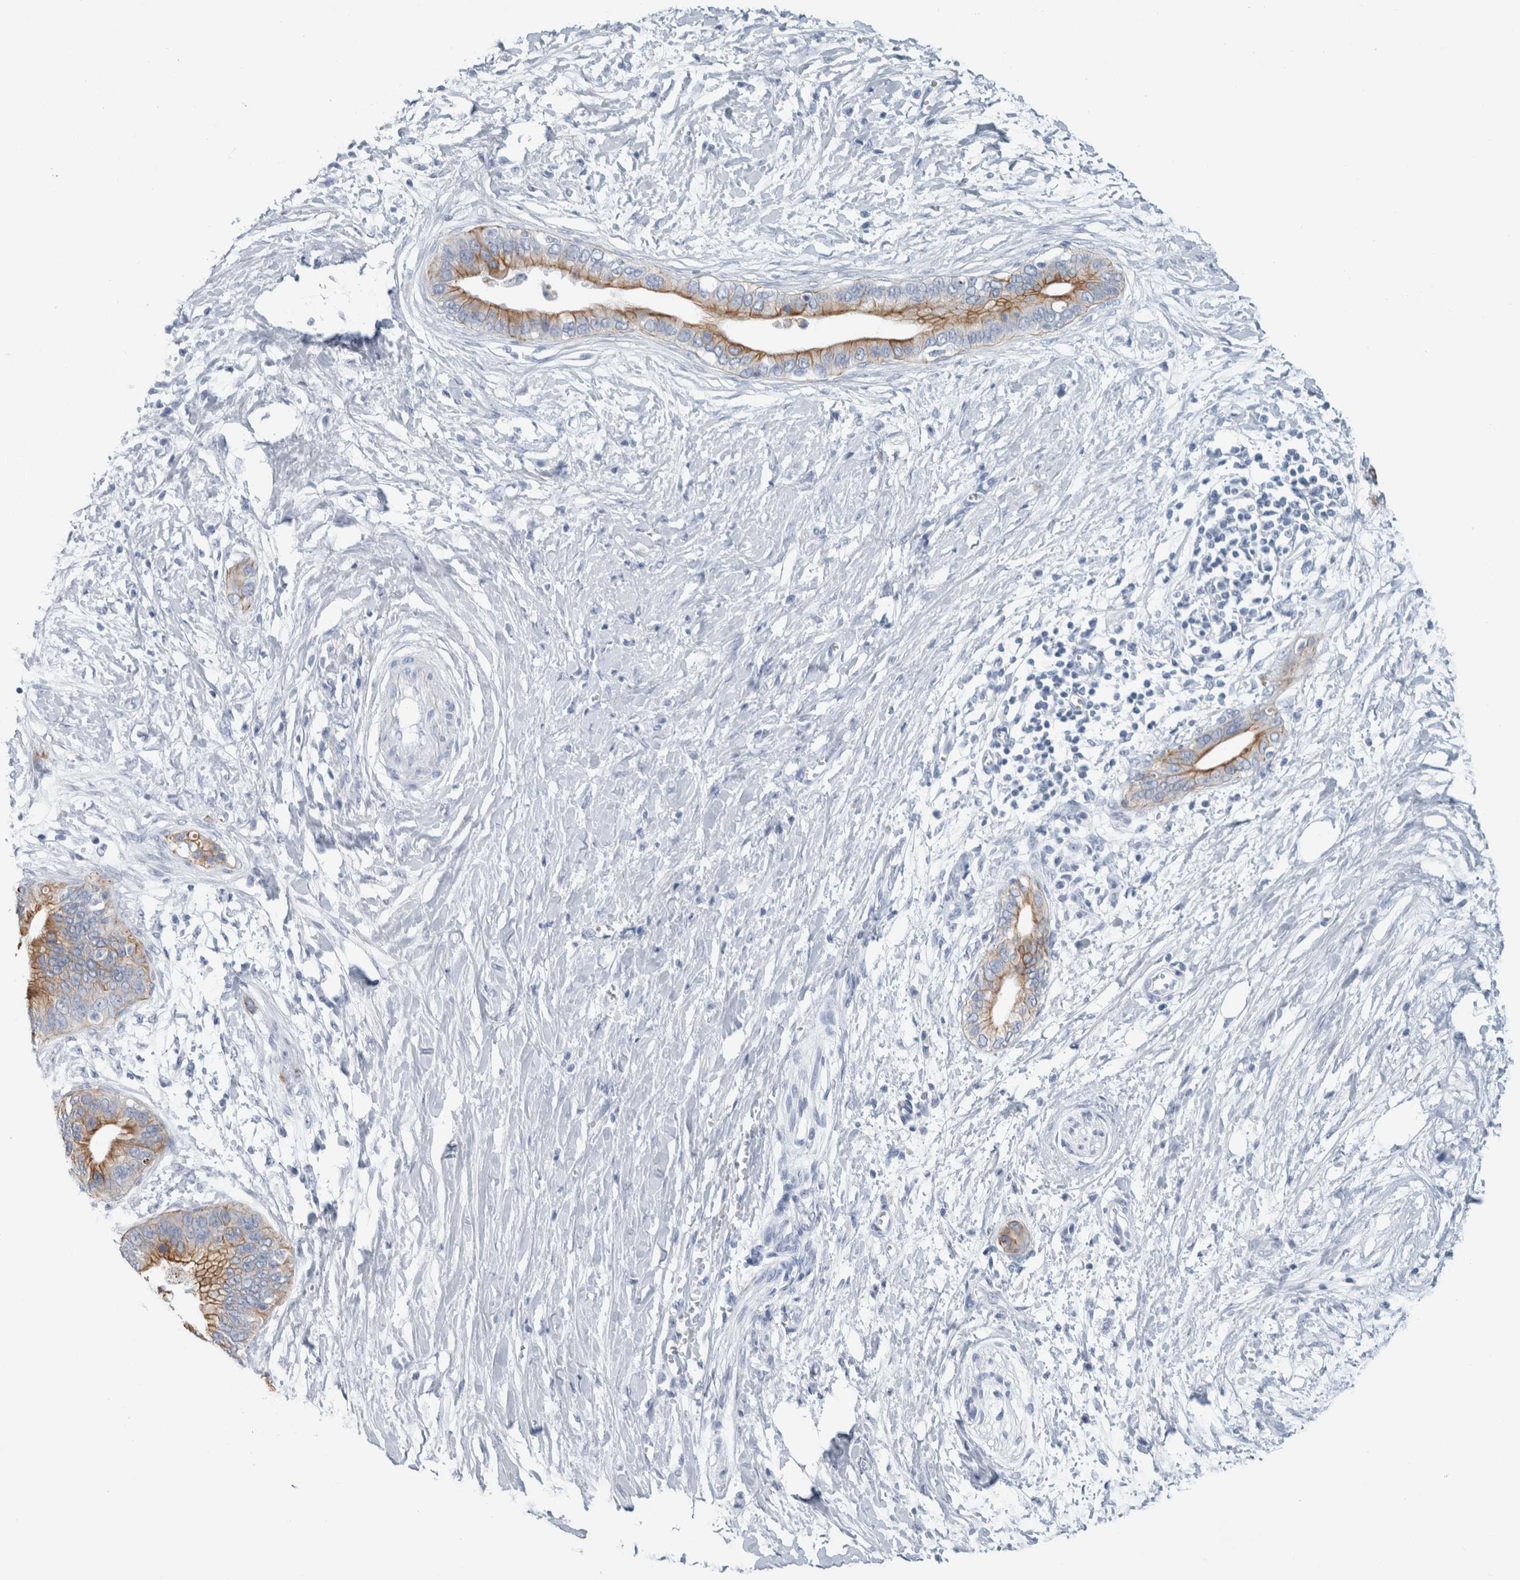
{"staining": {"intensity": "strong", "quantity": ">75%", "location": "cytoplasmic/membranous"}, "tissue": "pancreatic cancer", "cell_type": "Tumor cells", "image_type": "cancer", "snomed": [{"axis": "morphology", "description": "Normal tissue, NOS"}, {"axis": "morphology", "description": "Adenocarcinoma, NOS"}, {"axis": "topography", "description": "Pancreas"}, {"axis": "topography", "description": "Peripheral nerve tissue"}], "caption": "Pancreatic adenocarcinoma tissue shows strong cytoplasmic/membranous expression in approximately >75% of tumor cells", "gene": "RPH3AL", "patient": {"sex": "male", "age": 59}}